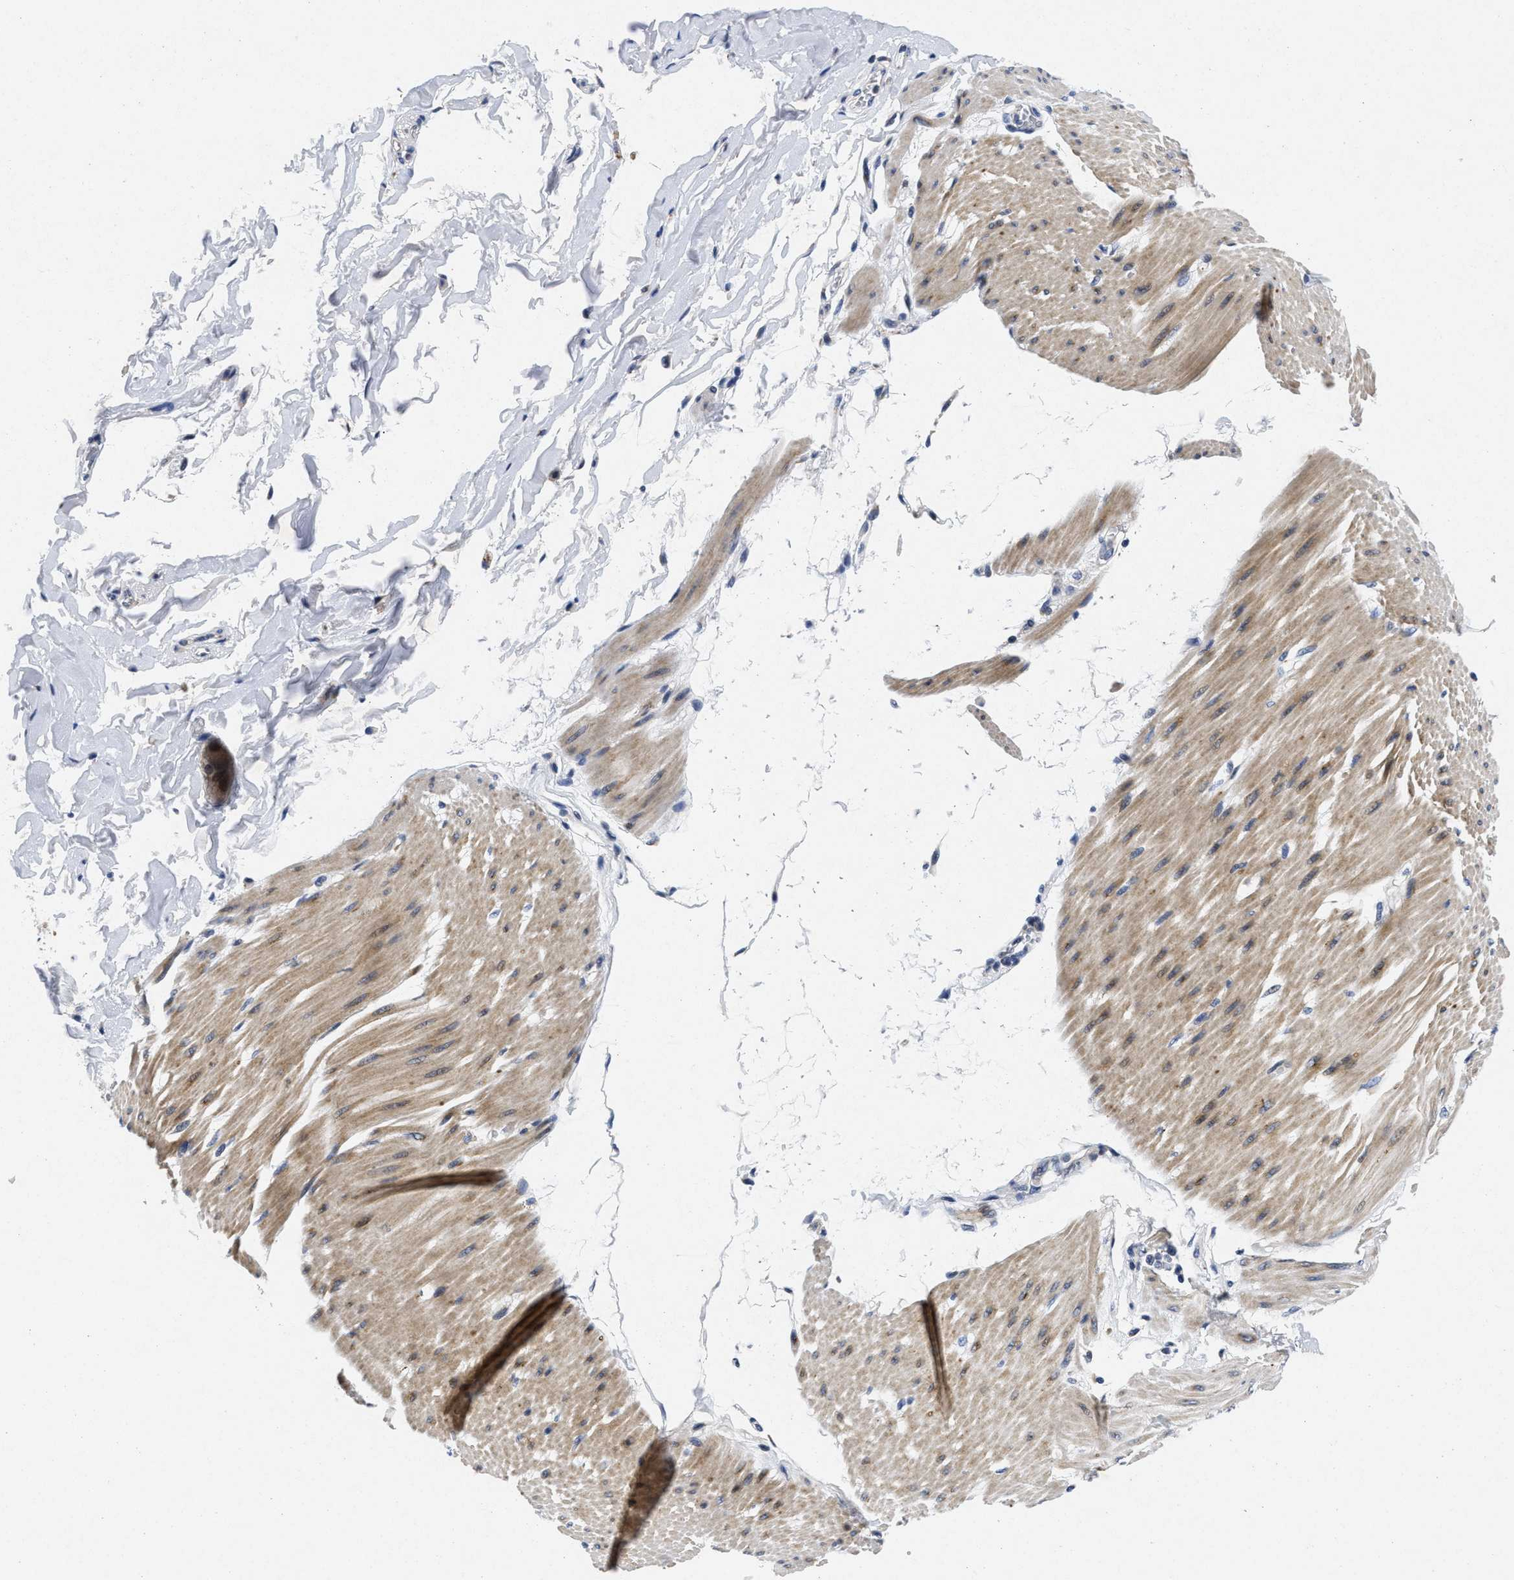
{"staining": {"intensity": "negative", "quantity": "none", "location": "none"}, "tissue": "adipose tissue", "cell_type": "Adipocytes", "image_type": "normal", "snomed": [{"axis": "morphology", "description": "Normal tissue, NOS"}, {"axis": "morphology", "description": "Adenocarcinoma, NOS"}, {"axis": "topography", "description": "Duodenum"}, {"axis": "topography", "description": "Peripheral nerve tissue"}], "caption": "The micrograph exhibits no significant expression in adipocytes of adipose tissue. Brightfield microscopy of immunohistochemistry stained with DAB (brown) and hematoxylin (blue), captured at high magnification.", "gene": "LAD1", "patient": {"sex": "female", "age": 60}}